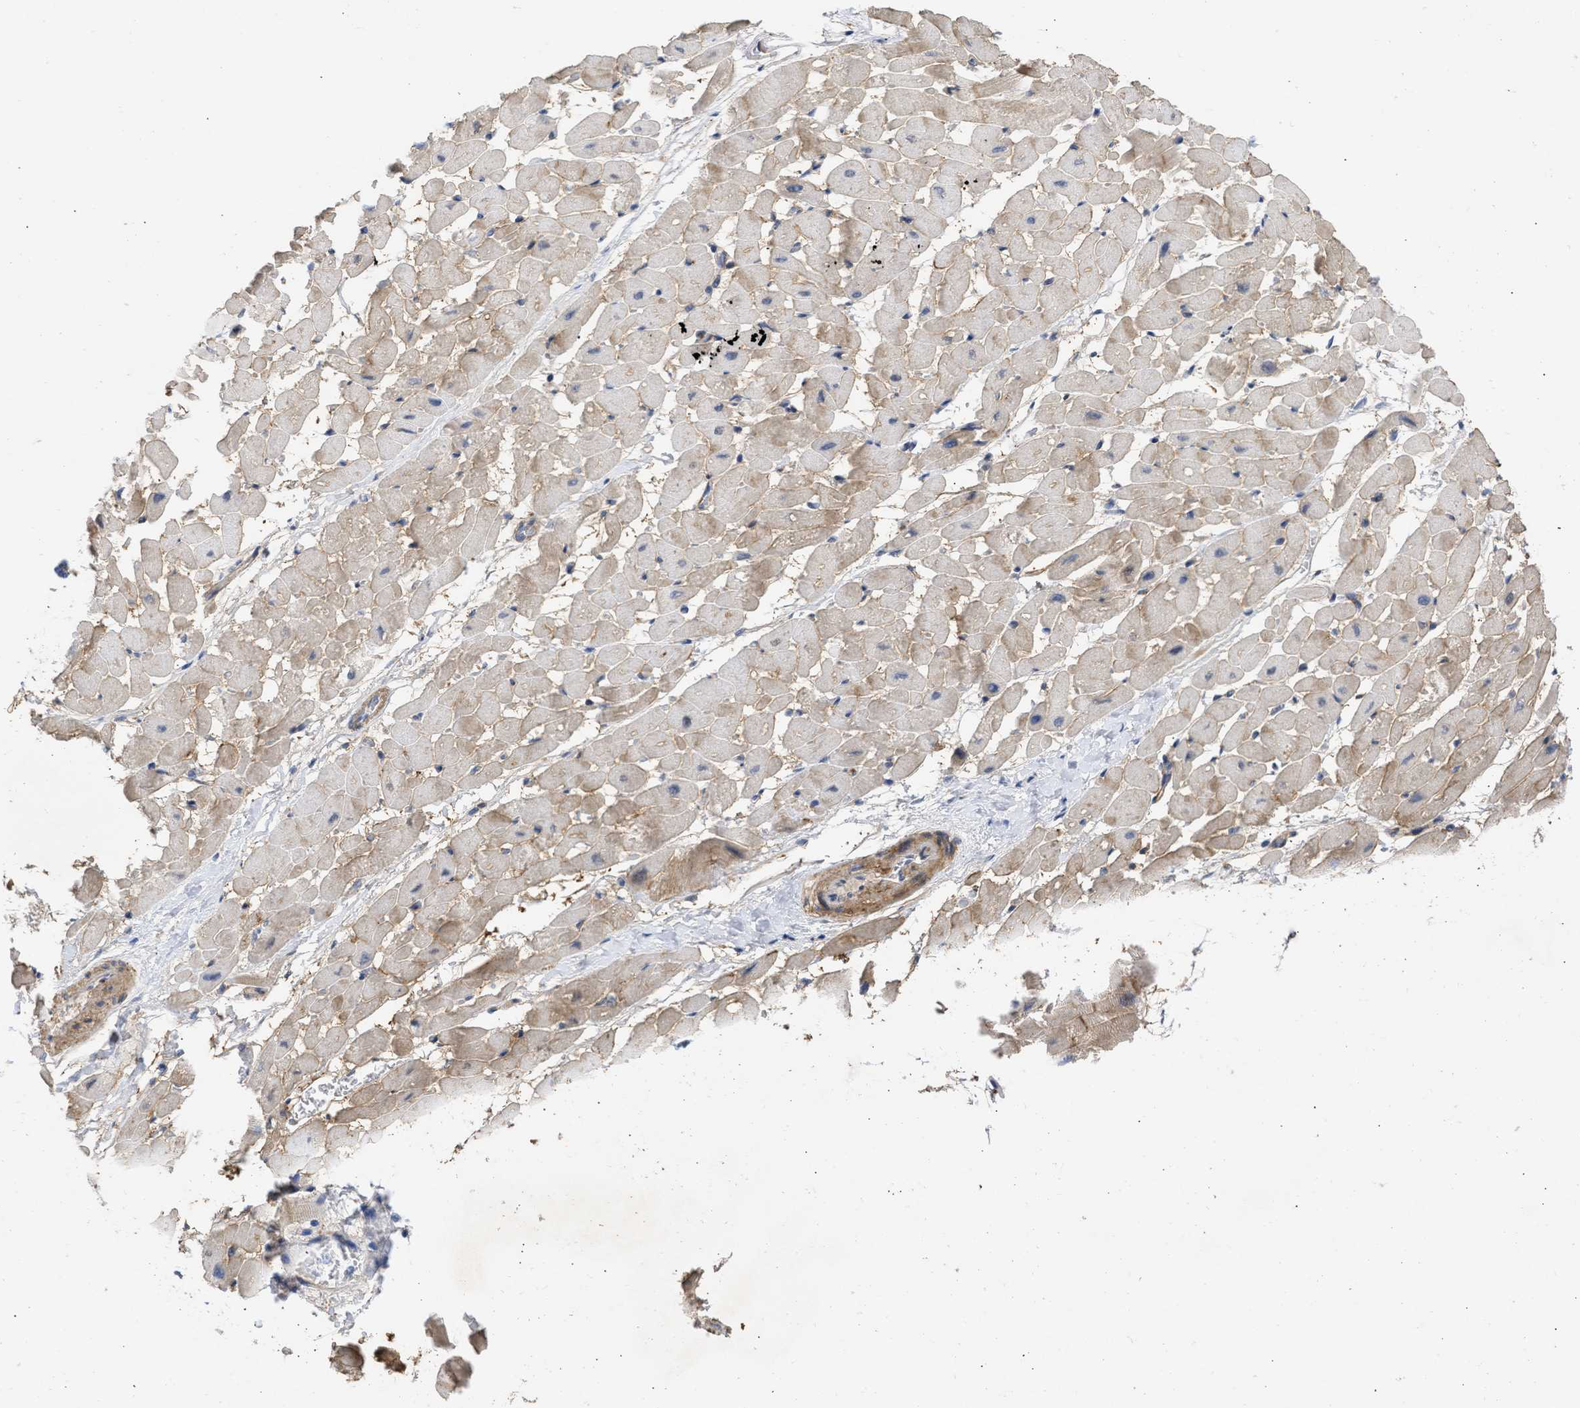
{"staining": {"intensity": "weak", "quantity": ">75%", "location": "cytoplasmic/membranous"}, "tissue": "heart muscle", "cell_type": "Cardiomyocytes", "image_type": "normal", "snomed": [{"axis": "morphology", "description": "Normal tissue, NOS"}, {"axis": "topography", "description": "Heart"}], "caption": "This micrograph reveals immunohistochemistry (IHC) staining of benign human heart muscle, with low weak cytoplasmic/membranous staining in approximately >75% of cardiomyocytes.", "gene": "ARHGEF4", "patient": {"sex": "male", "age": 45}}